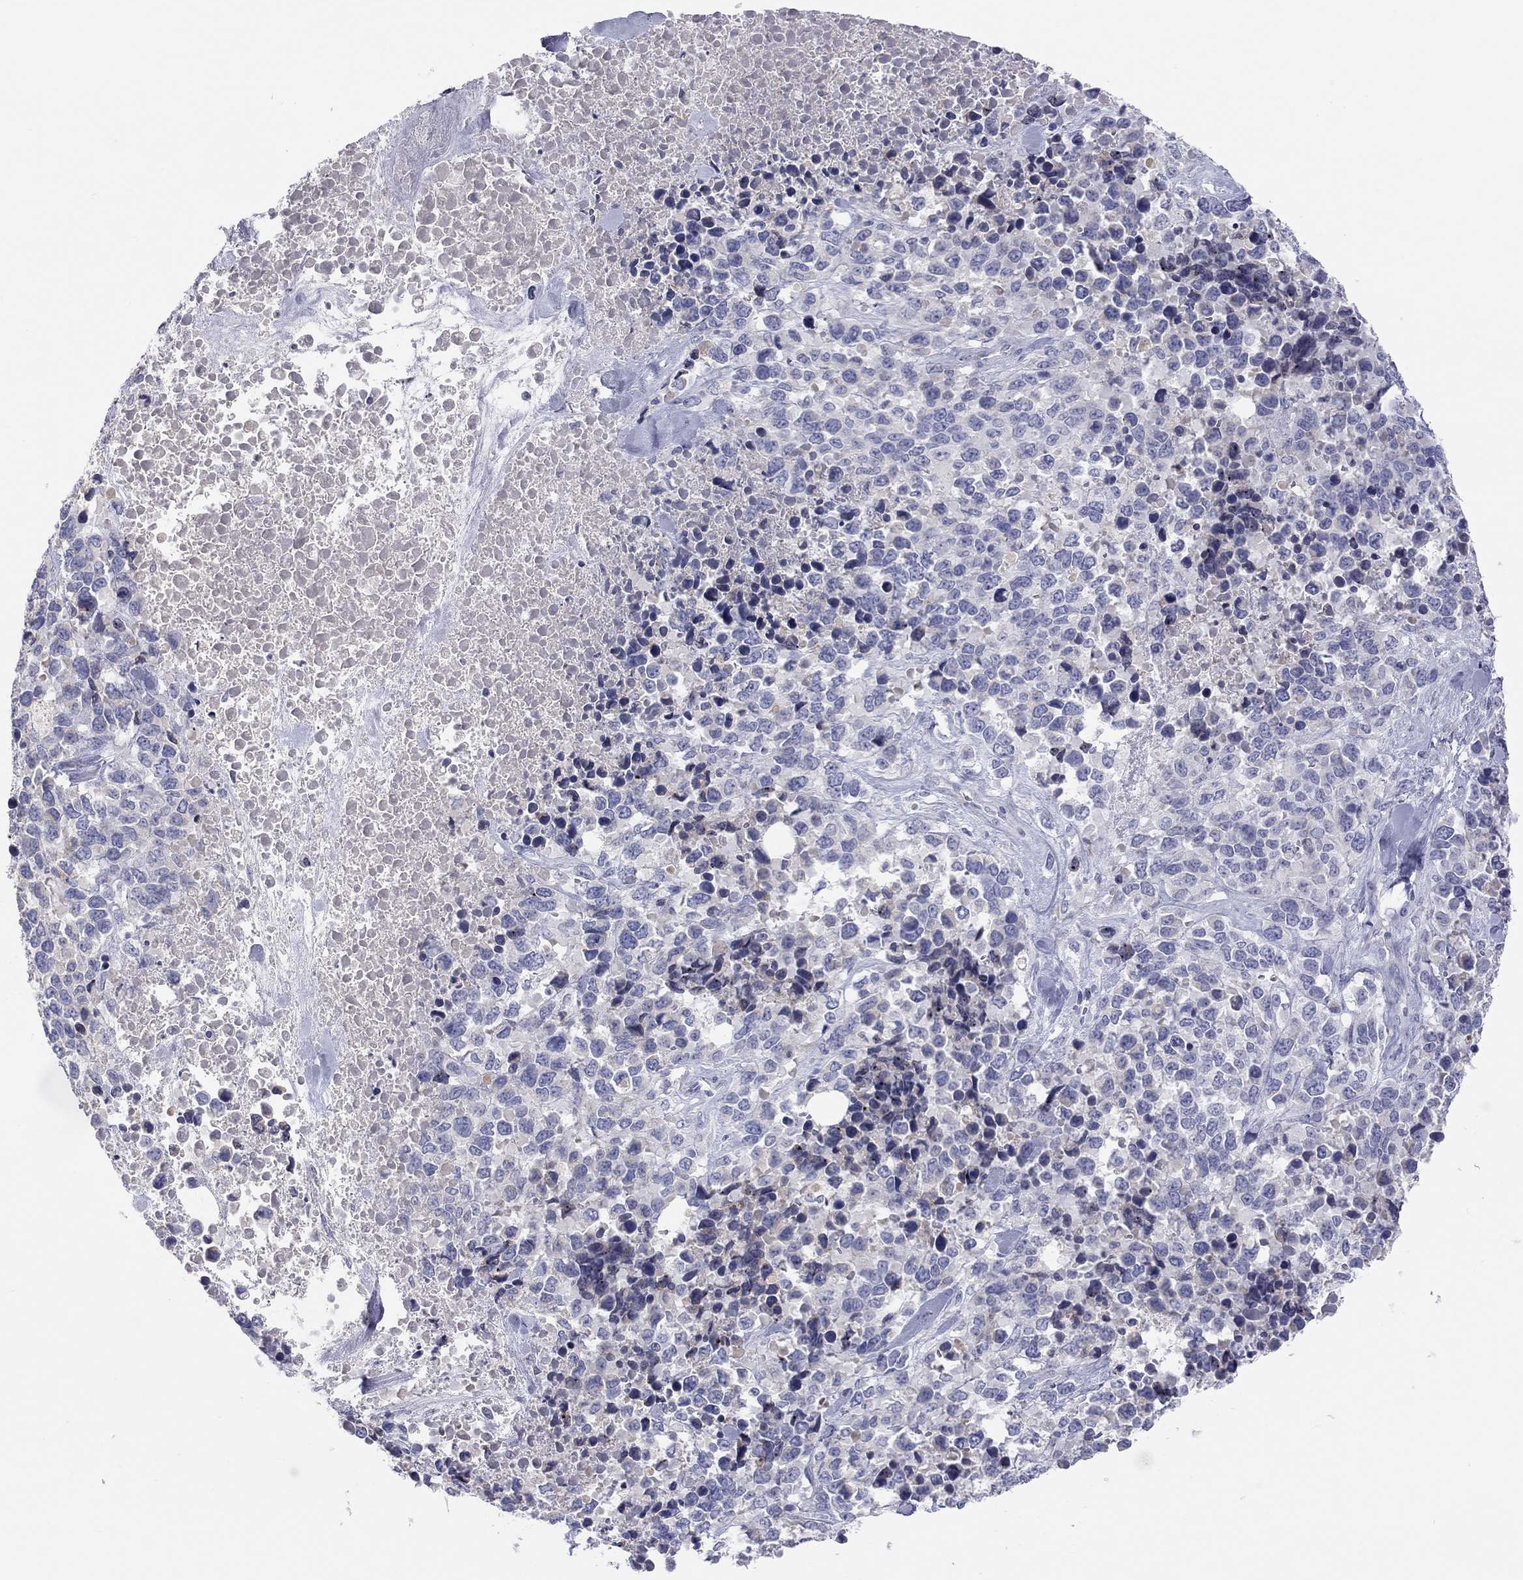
{"staining": {"intensity": "negative", "quantity": "none", "location": "none"}, "tissue": "melanoma", "cell_type": "Tumor cells", "image_type": "cancer", "snomed": [{"axis": "morphology", "description": "Malignant melanoma, Metastatic site"}, {"axis": "topography", "description": "Skin"}], "caption": "Immunohistochemical staining of human malignant melanoma (metastatic site) demonstrates no significant expression in tumor cells. (DAB (3,3'-diaminobenzidine) immunohistochemistry (IHC) visualized using brightfield microscopy, high magnification).", "gene": "ST7L", "patient": {"sex": "male", "age": 84}}